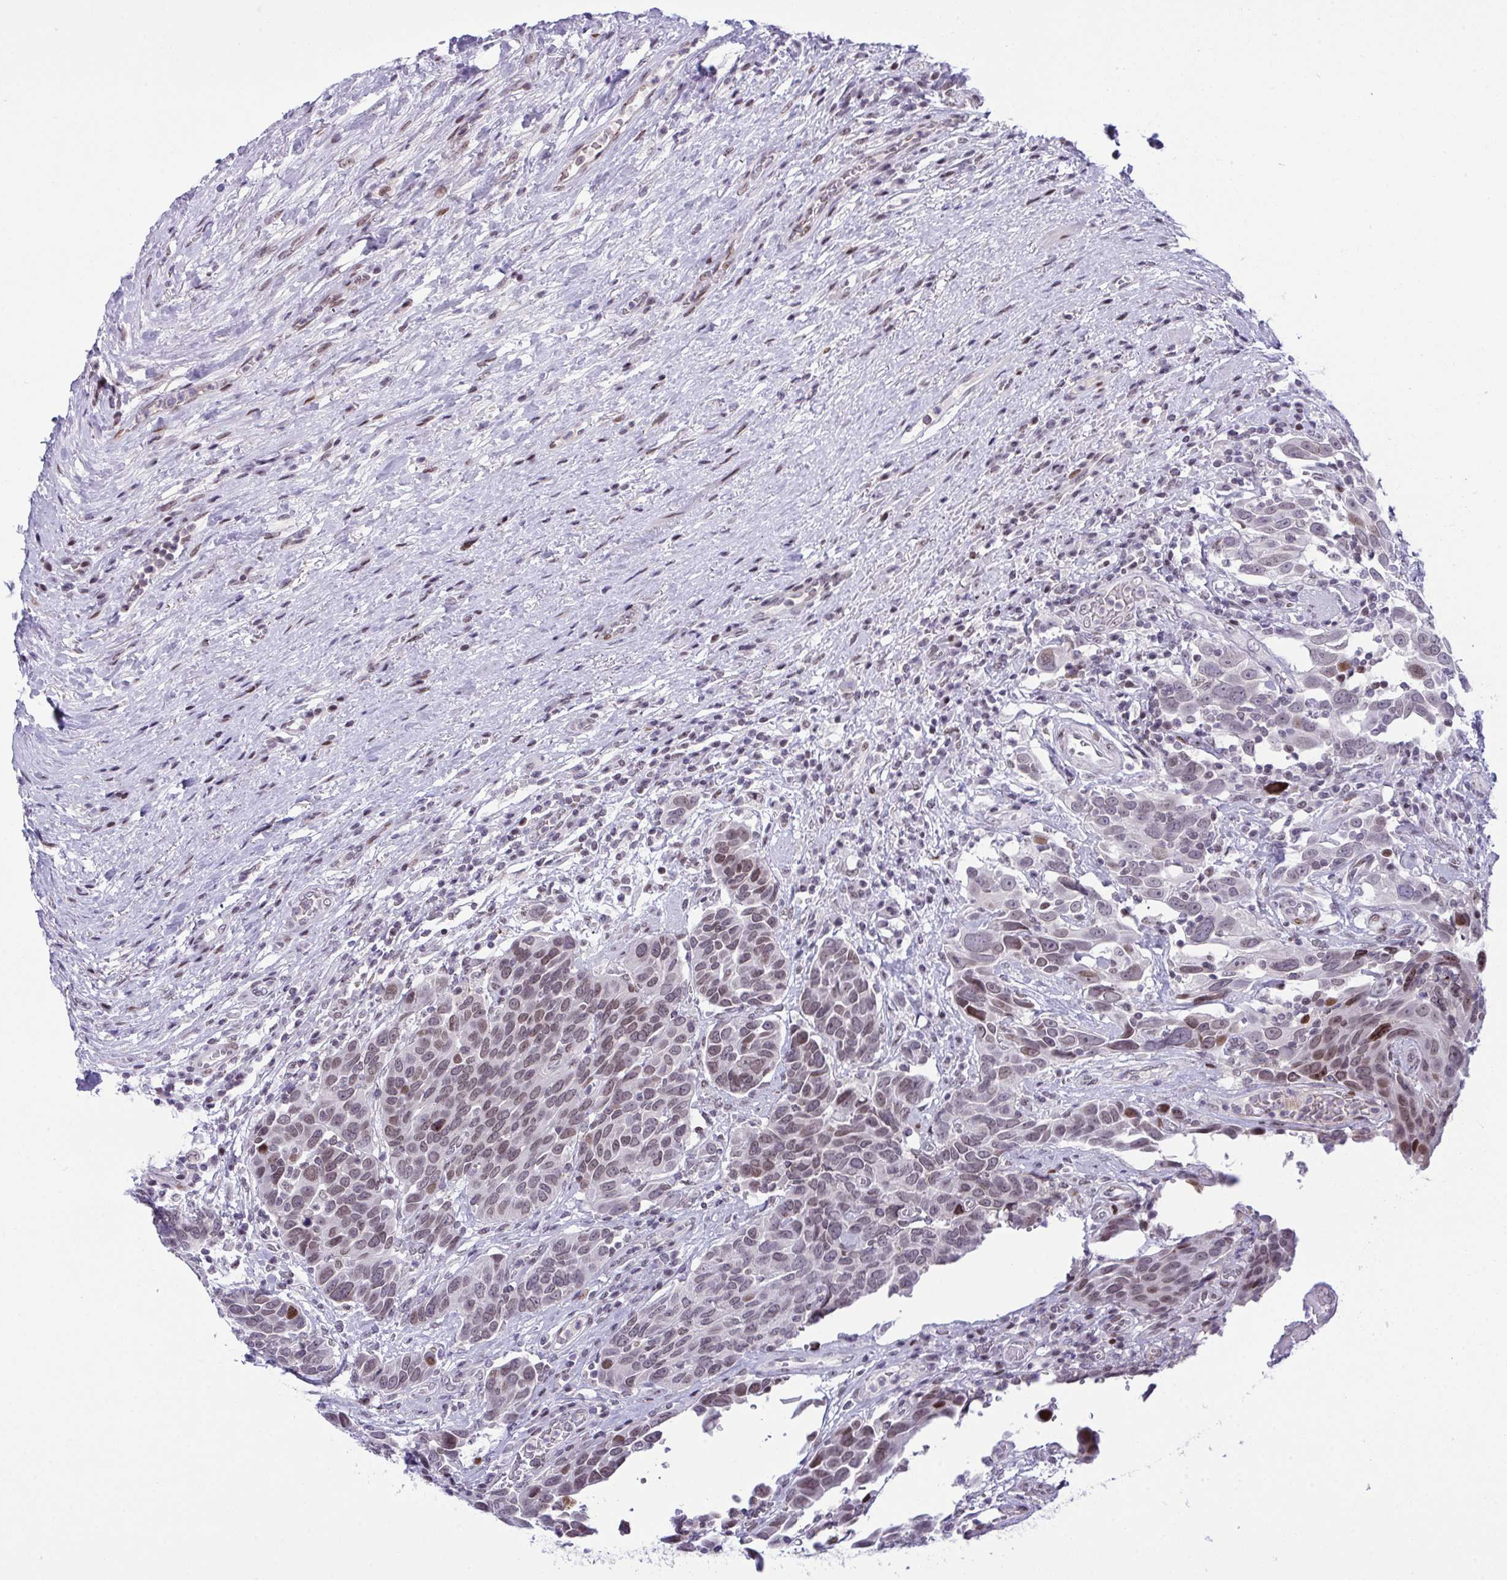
{"staining": {"intensity": "strong", "quantity": "25%-75%", "location": "cytoplasmic/membranous,nuclear"}, "tissue": "urothelial cancer", "cell_type": "Tumor cells", "image_type": "cancer", "snomed": [{"axis": "morphology", "description": "Urothelial carcinoma, High grade"}, {"axis": "topography", "description": "Urinary bladder"}], "caption": "Protein analysis of high-grade urothelial carcinoma tissue reveals strong cytoplasmic/membranous and nuclear staining in about 25%-75% of tumor cells.", "gene": "ZFHX3", "patient": {"sex": "female", "age": 70}}